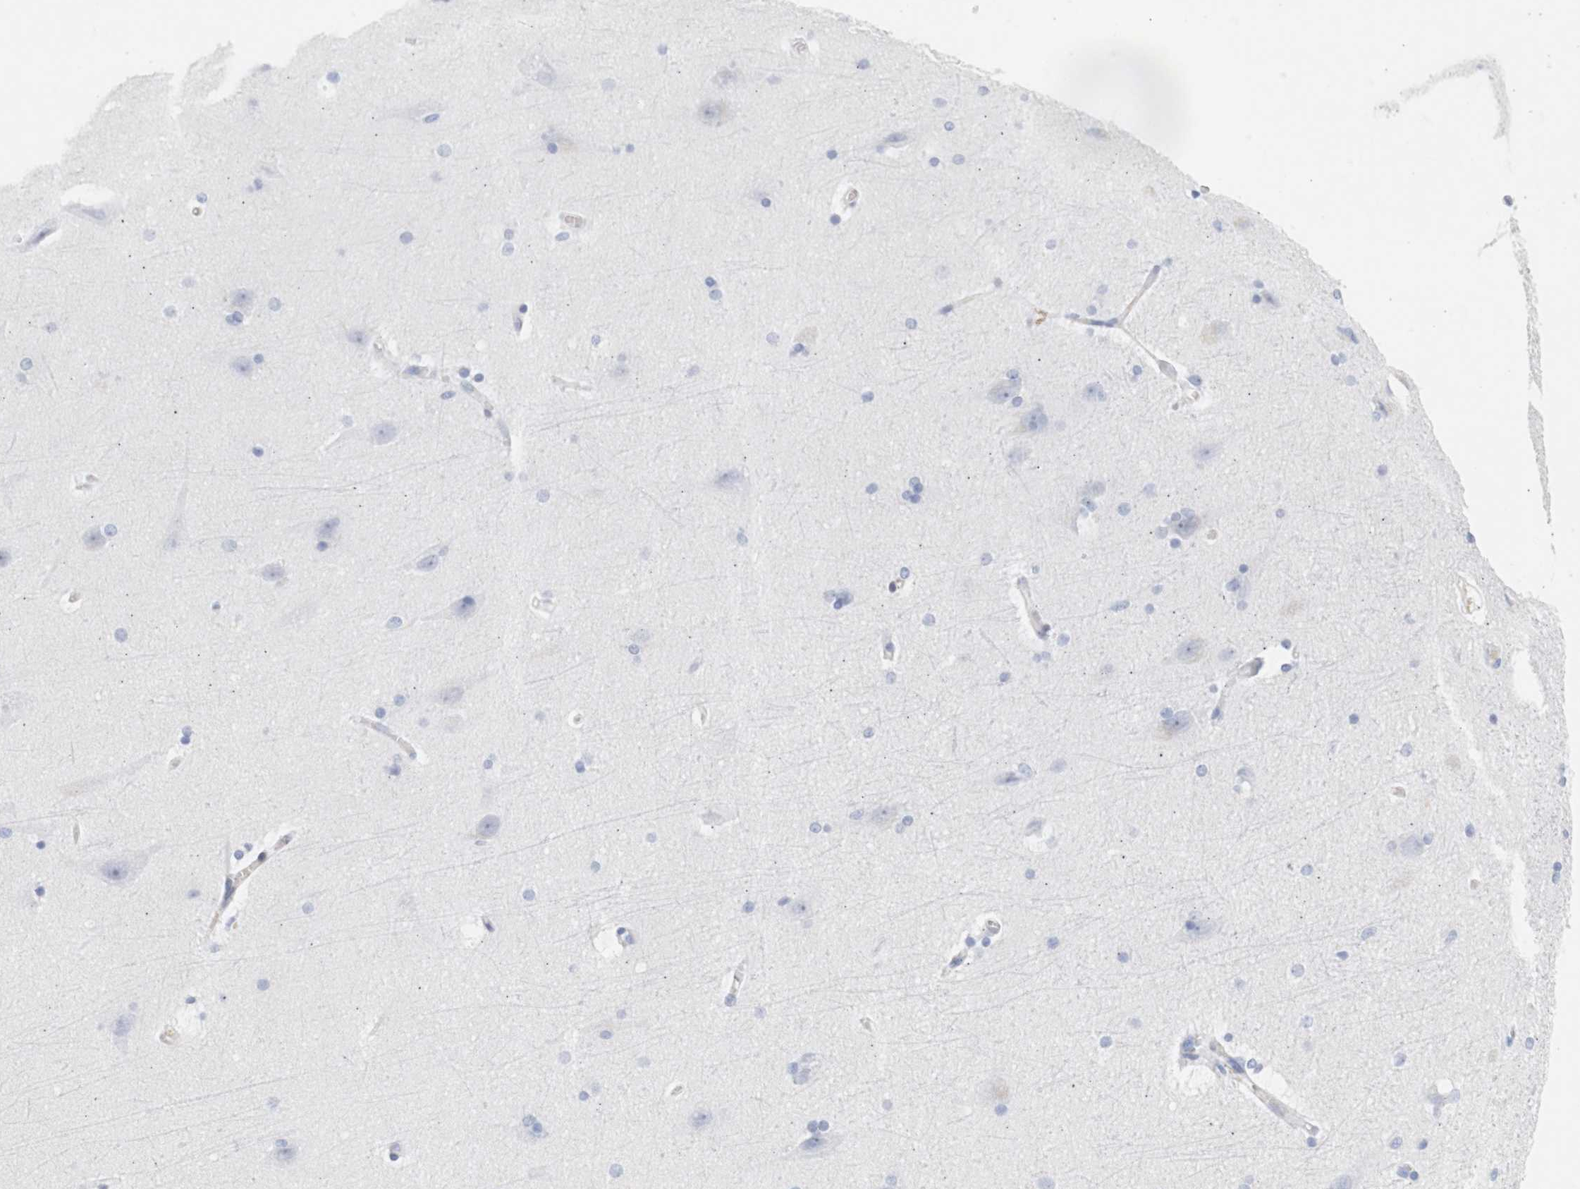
{"staining": {"intensity": "negative", "quantity": "none", "location": "none"}, "tissue": "cerebral cortex", "cell_type": "Endothelial cells", "image_type": "normal", "snomed": [{"axis": "morphology", "description": "Normal tissue, NOS"}, {"axis": "topography", "description": "Cerebral cortex"}, {"axis": "topography", "description": "Hippocampus"}], "caption": "Immunohistochemical staining of benign human cerebral cortex exhibits no significant expression in endothelial cells. (DAB immunohistochemistry (IHC) with hematoxylin counter stain).", "gene": "SPATA3", "patient": {"sex": "female", "age": 19}}